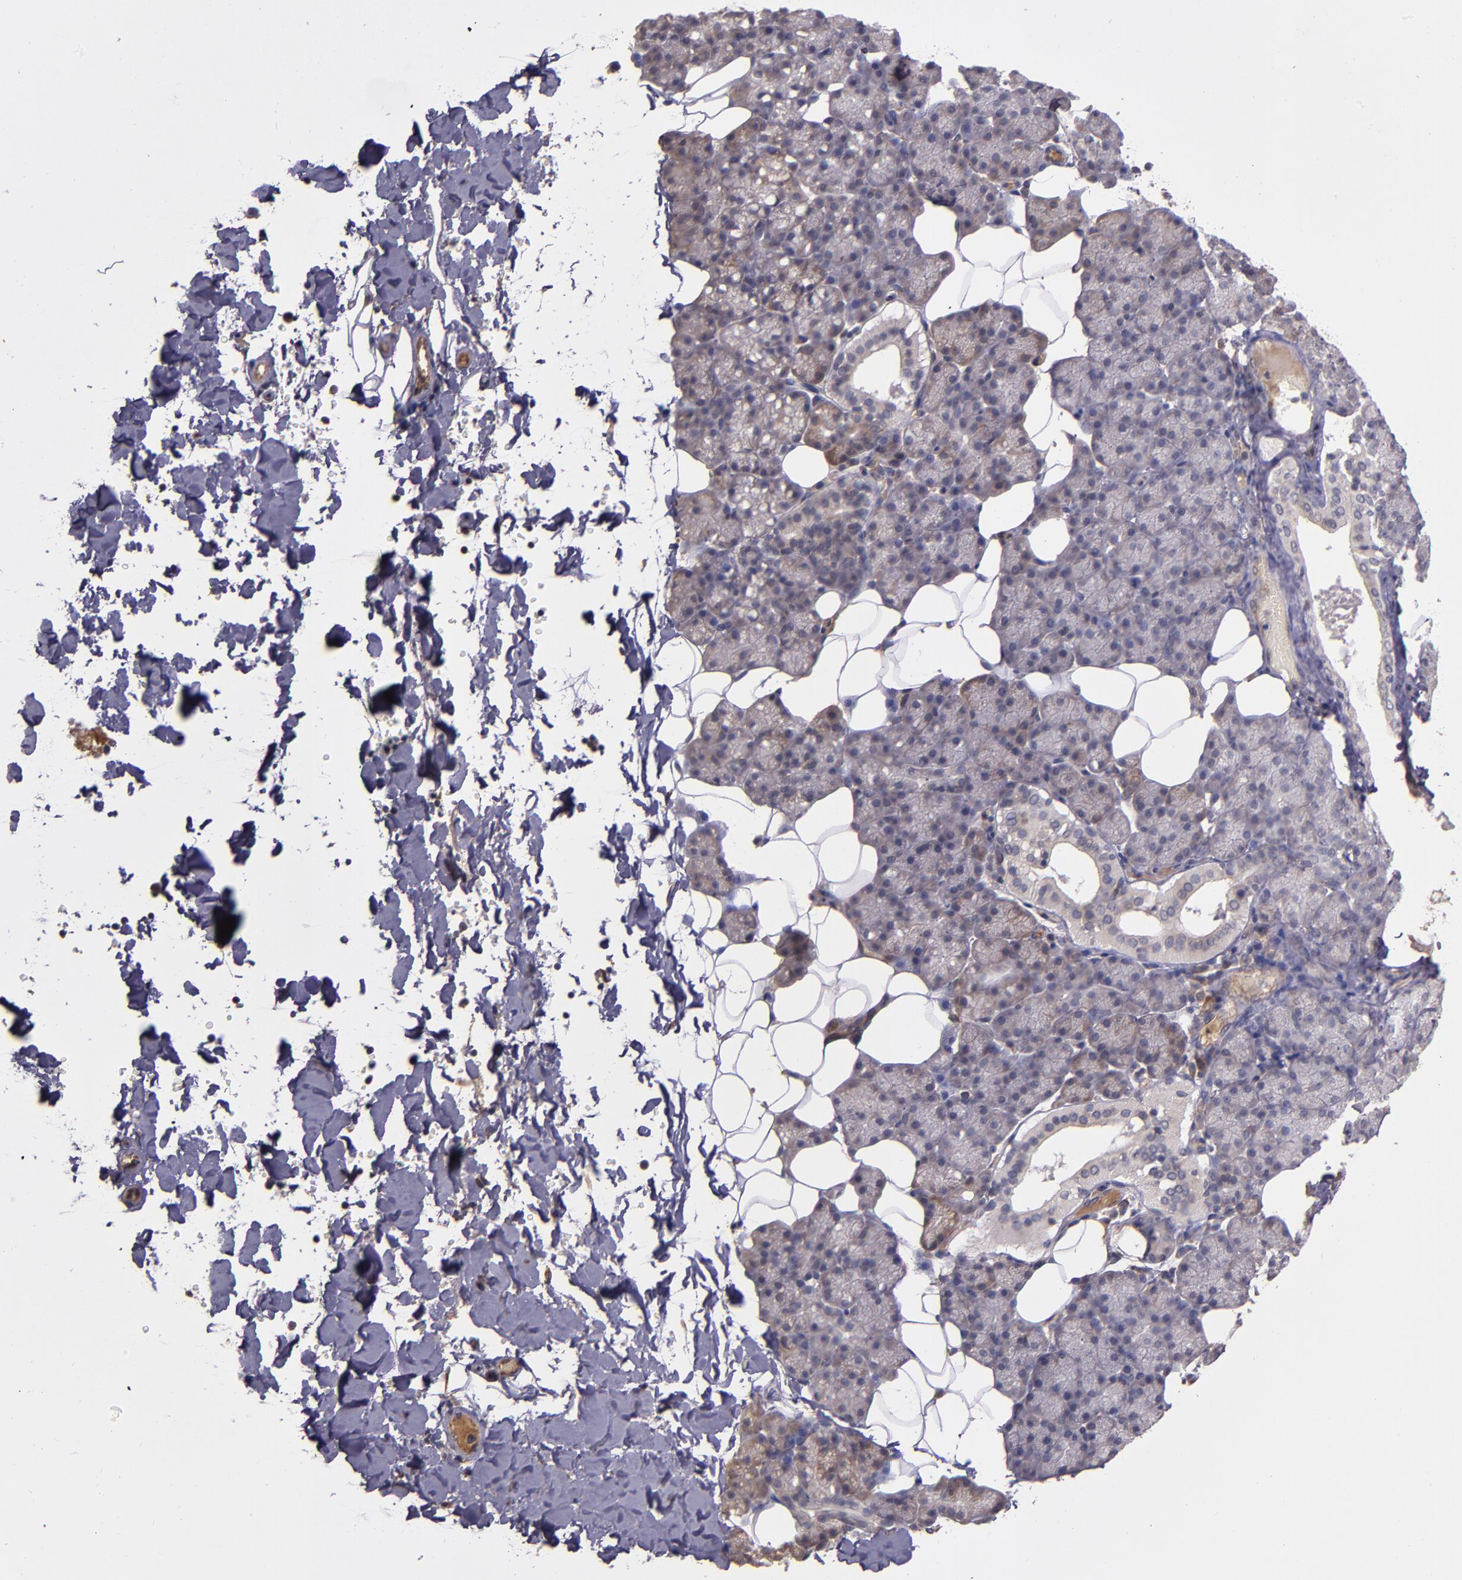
{"staining": {"intensity": "moderate", "quantity": "<25%", "location": "cytoplasmic/membranous"}, "tissue": "salivary gland", "cell_type": "Glandular cells", "image_type": "normal", "snomed": [{"axis": "morphology", "description": "Normal tissue, NOS"}, {"axis": "topography", "description": "Lymph node"}, {"axis": "topography", "description": "Salivary gland"}], "caption": "A high-resolution histopathology image shows immunohistochemistry (IHC) staining of normal salivary gland, which reveals moderate cytoplasmic/membranous positivity in approximately <25% of glandular cells.", "gene": "PRAF2", "patient": {"sex": "male", "age": 8}}